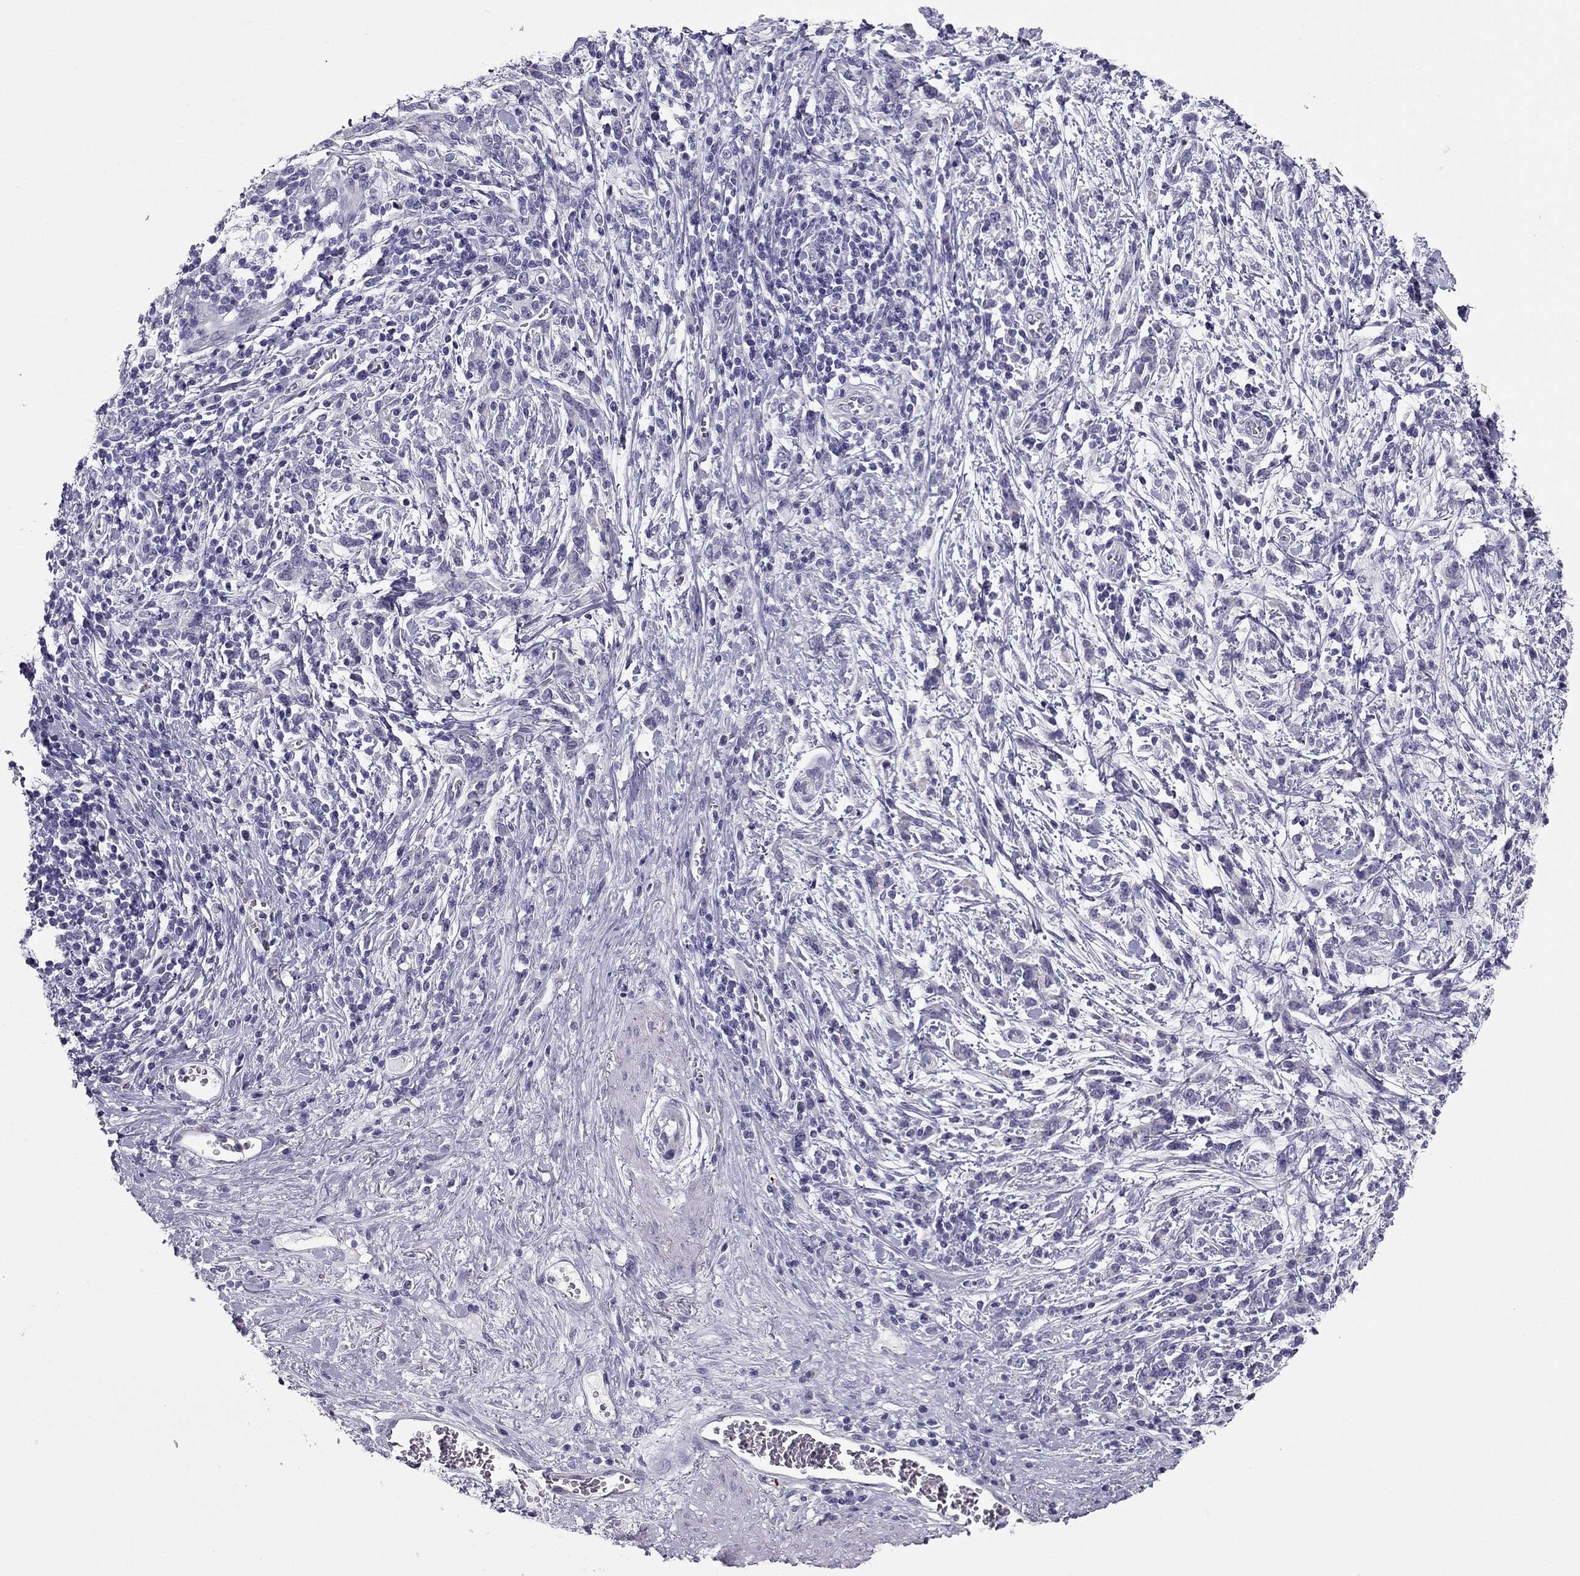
{"staining": {"intensity": "negative", "quantity": "none", "location": "none"}, "tissue": "stomach cancer", "cell_type": "Tumor cells", "image_type": "cancer", "snomed": [{"axis": "morphology", "description": "Adenocarcinoma, NOS"}, {"axis": "topography", "description": "Stomach"}], "caption": "Photomicrograph shows no protein staining in tumor cells of adenocarcinoma (stomach) tissue.", "gene": "PDE6A", "patient": {"sex": "female", "age": 57}}